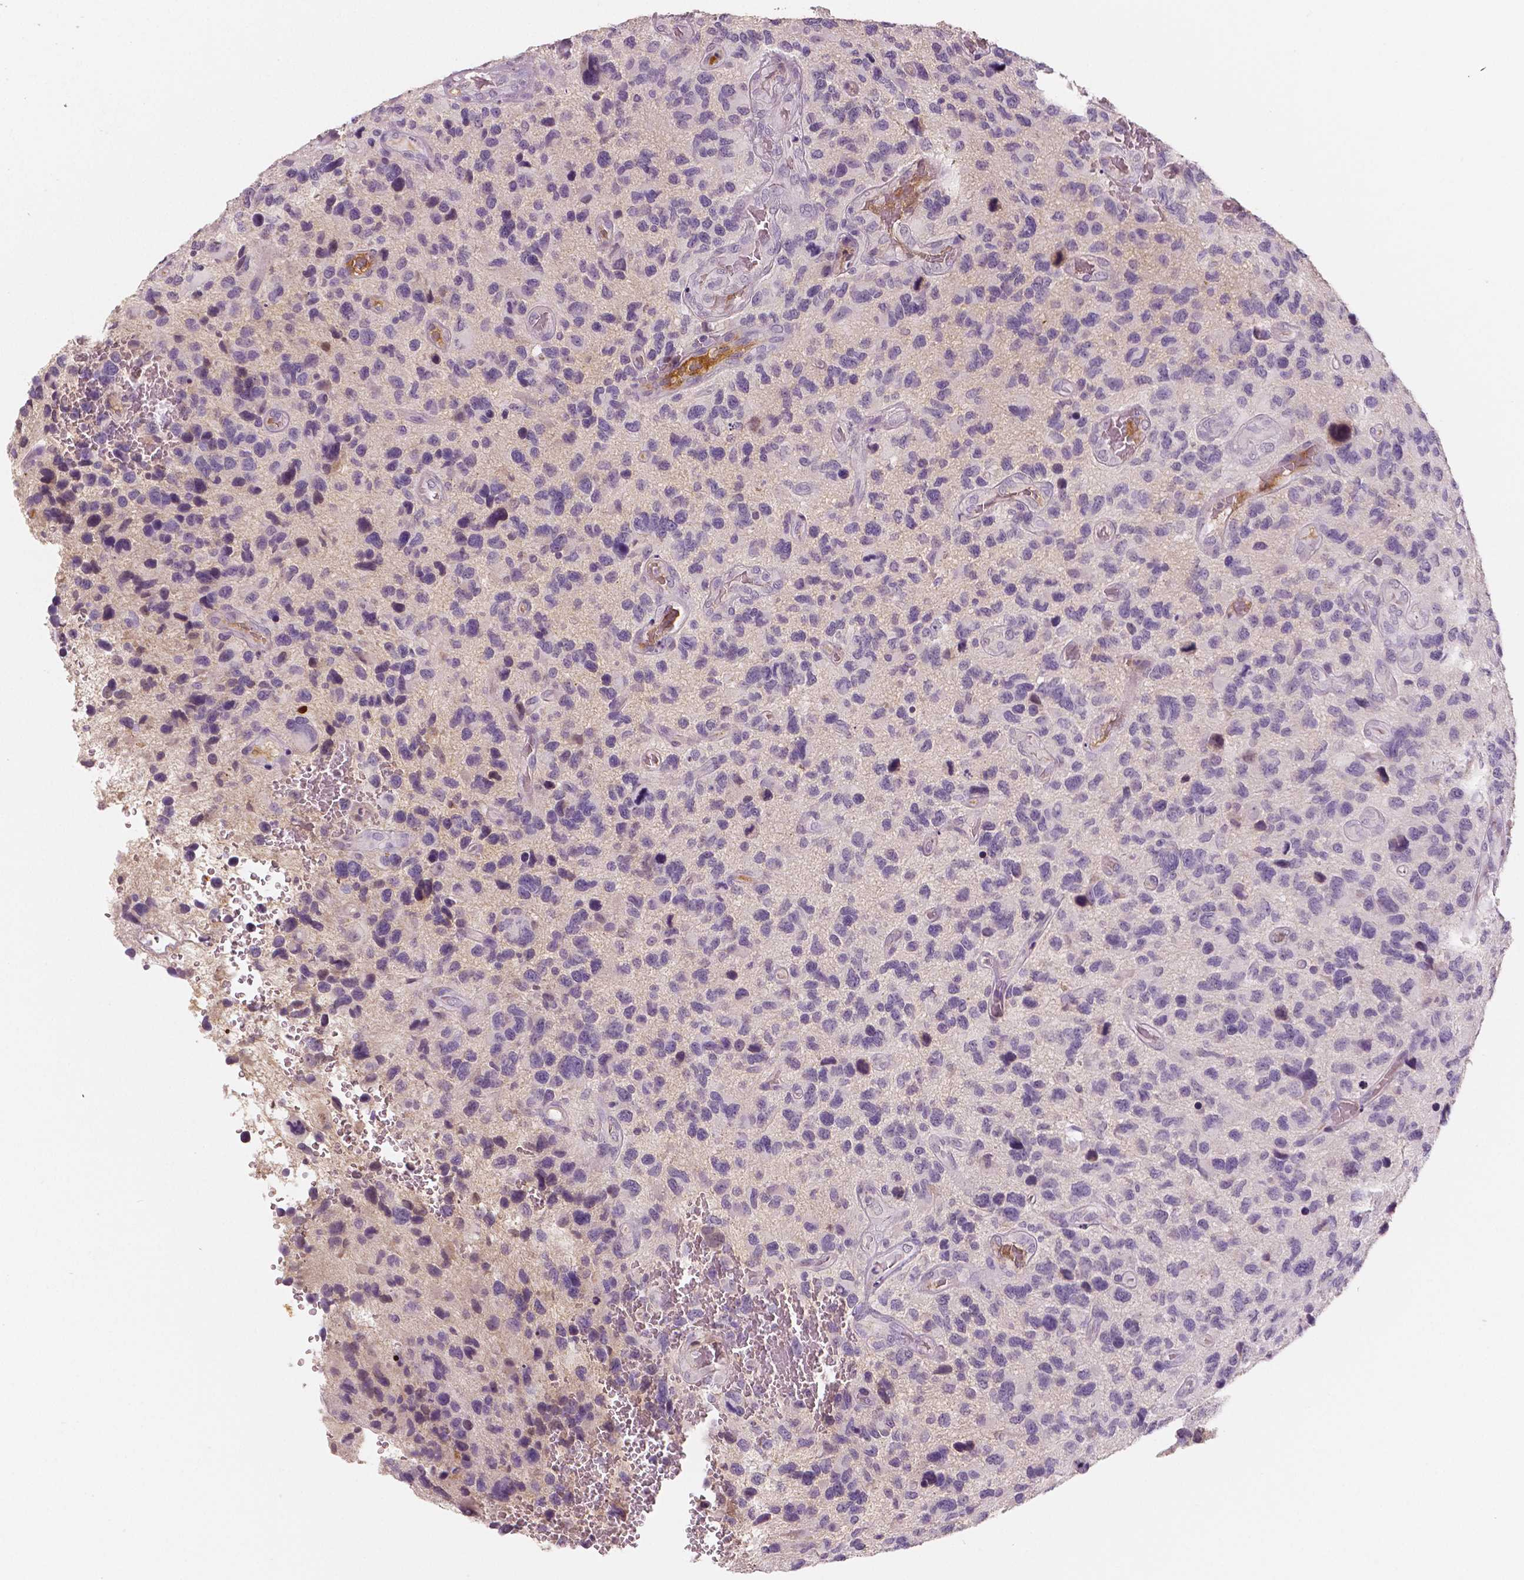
{"staining": {"intensity": "negative", "quantity": "none", "location": "none"}, "tissue": "glioma", "cell_type": "Tumor cells", "image_type": "cancer", "snomed": [{"axis": "morphology", "description": "Glioma, malignant, NOS"}, {"axis": "morphology", "description": "Glioma, malignant, High grade"}, {"axis": "topography", "description": "Brain"}], "caption": "Tumor cells are negative for brown protein staining in glioma.", "gene": "APOA4", "patient": {"sex": "female", "age": 71}}